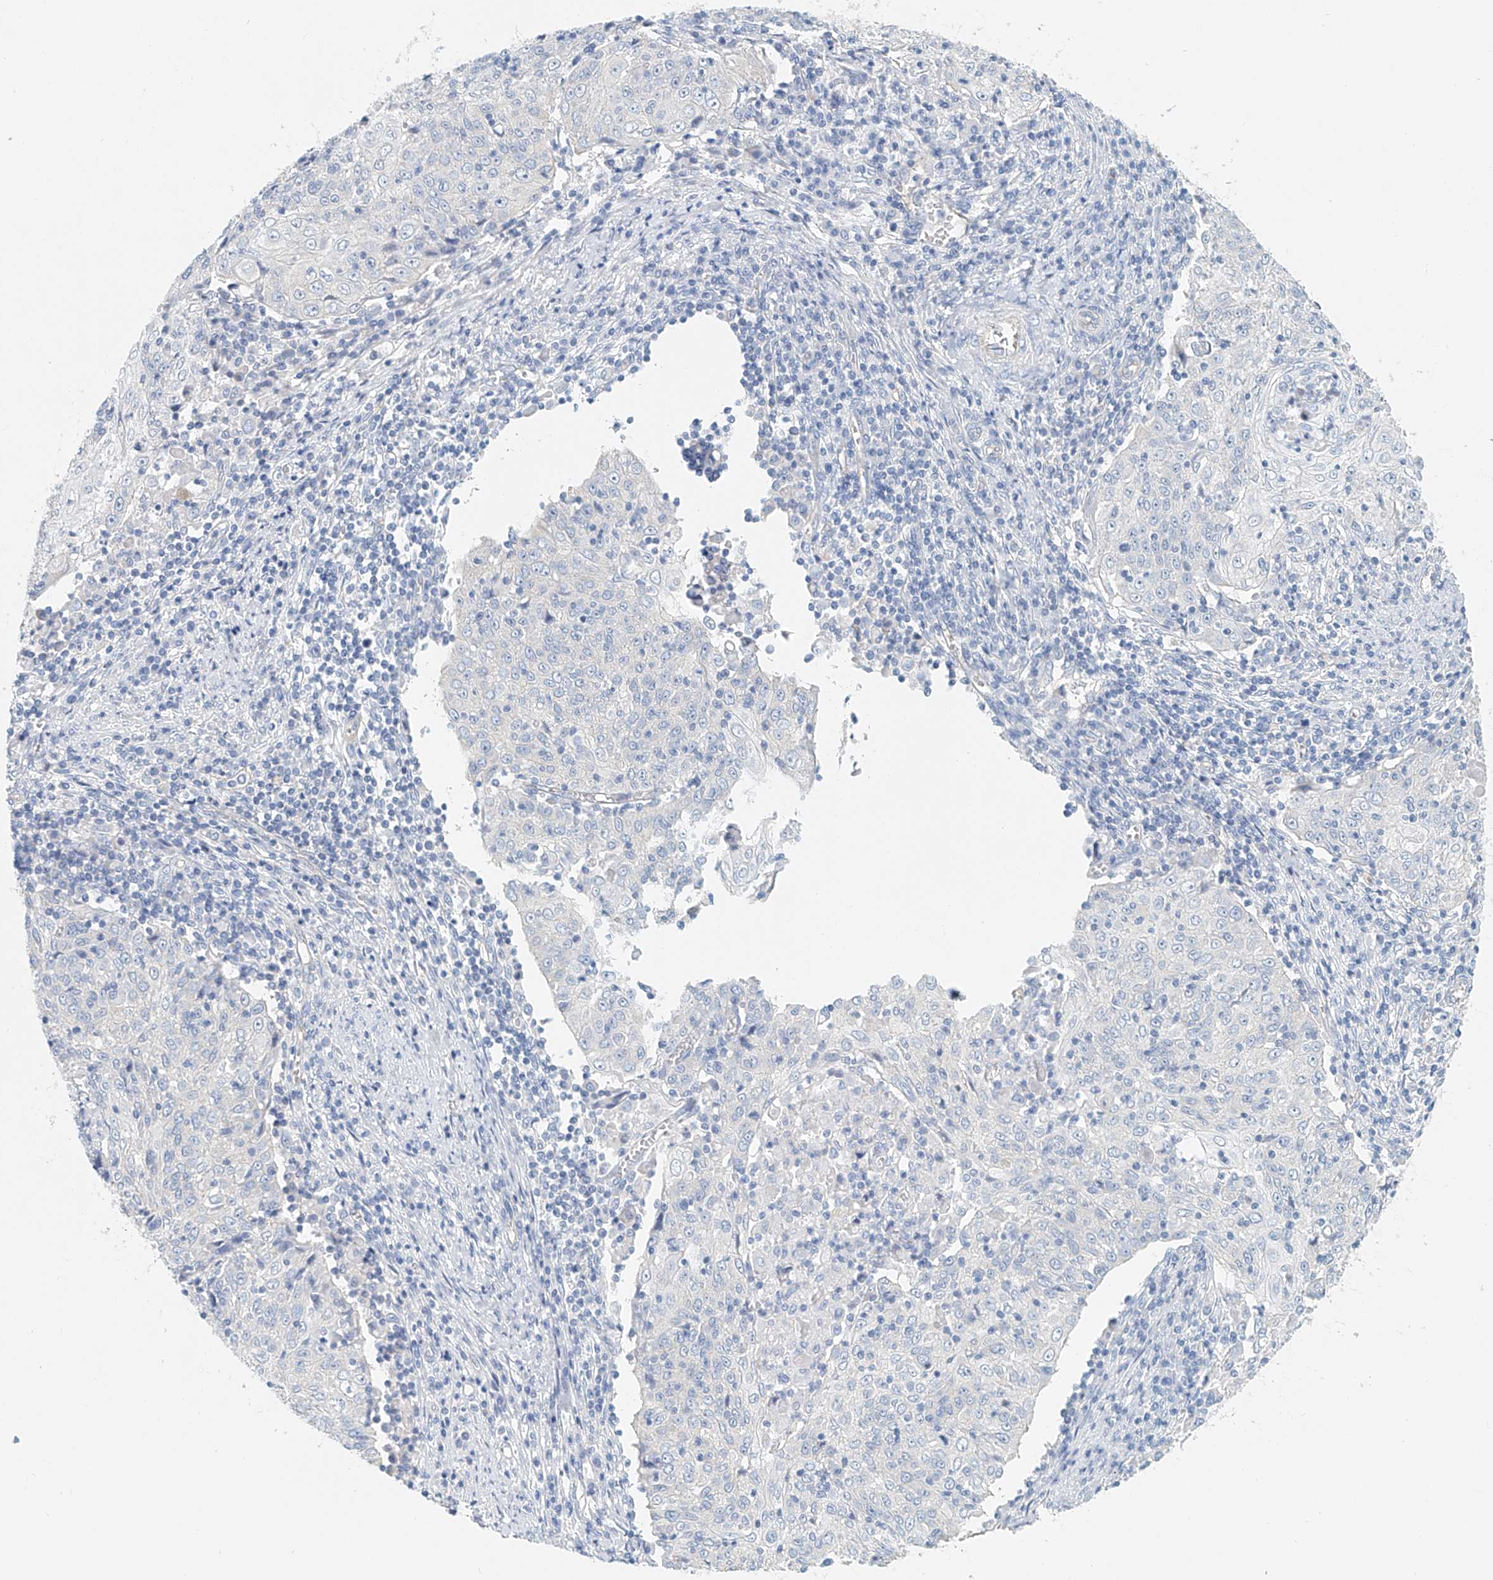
{"staining": {"intensity": "negative", "quantity": "none", "location": "none"}, "tissue": "cervical cancer", "cell_type": "Tumor cells", "image_type": "cancer", "snomed": [{"axis": "morphology", "description": "Squamous cell carcinoma, NOS"}, {"axis": "topography", "description": "Cervix"}], "caption": "A high-resolution photomicrograph shows IHC staining of cervical squamous cell carcinoma, which exhibits no significant expression in tumor cells.", "gene": "FRYL", "patient": {"sex": "female", "age": 48}}